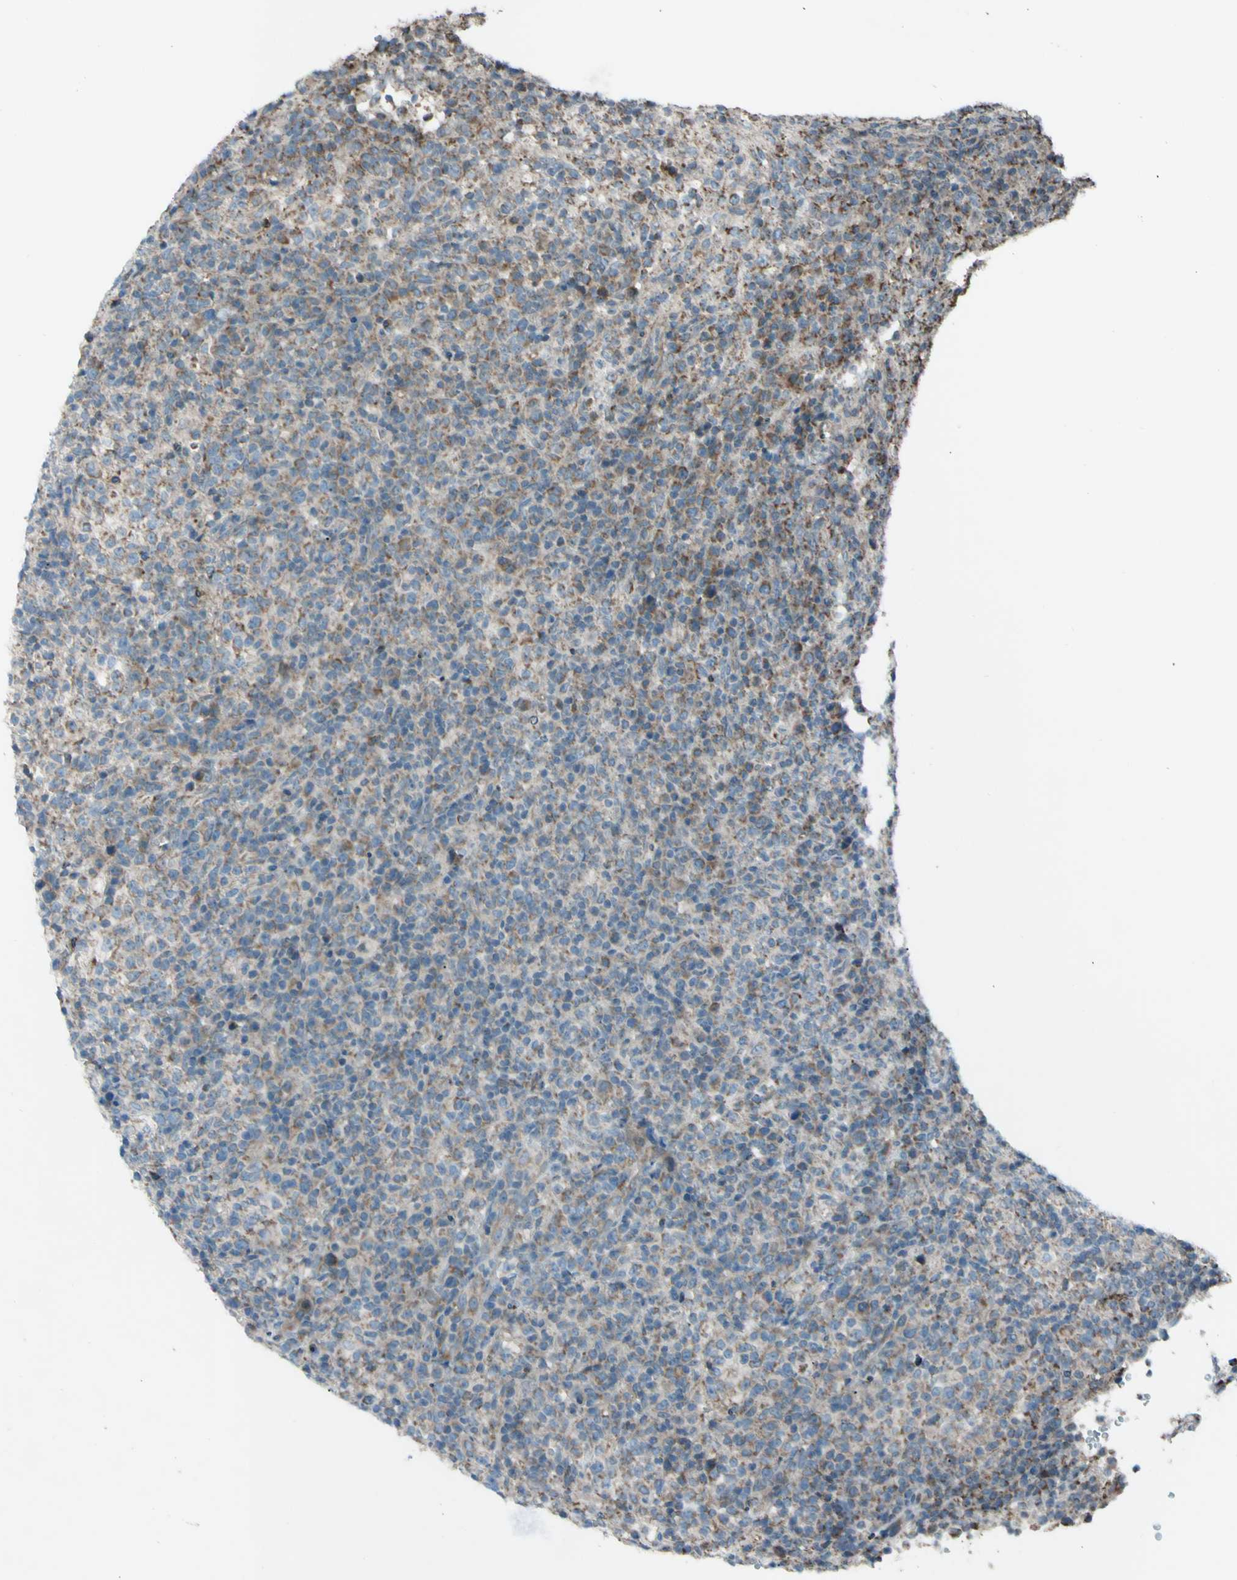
{"staining": {"intensity": "moderate", "quantity": "25%-75%", "location": "cytoplasmic/membranous"}, "tissue": "lymphoma", "cell_type": "Tumor cells", "image_type": "cancer", "snomed": [{"axis": "morphology", "description": "Malignant lymphoma, non-Hodgkin's type, High grade"}, {"axis": "topography", "description": "Lymph node"}], "caption": "The micrograph displays immunohistochemical staining of high-grade malignant lymphoma, non-Hodgkin's type. There is moderate cytoplasmic/membranous expression is seen in about 25%-75% of tumor cells.", "gene": "ACOT8", "patient": {"sex": "female", "age": 76}}